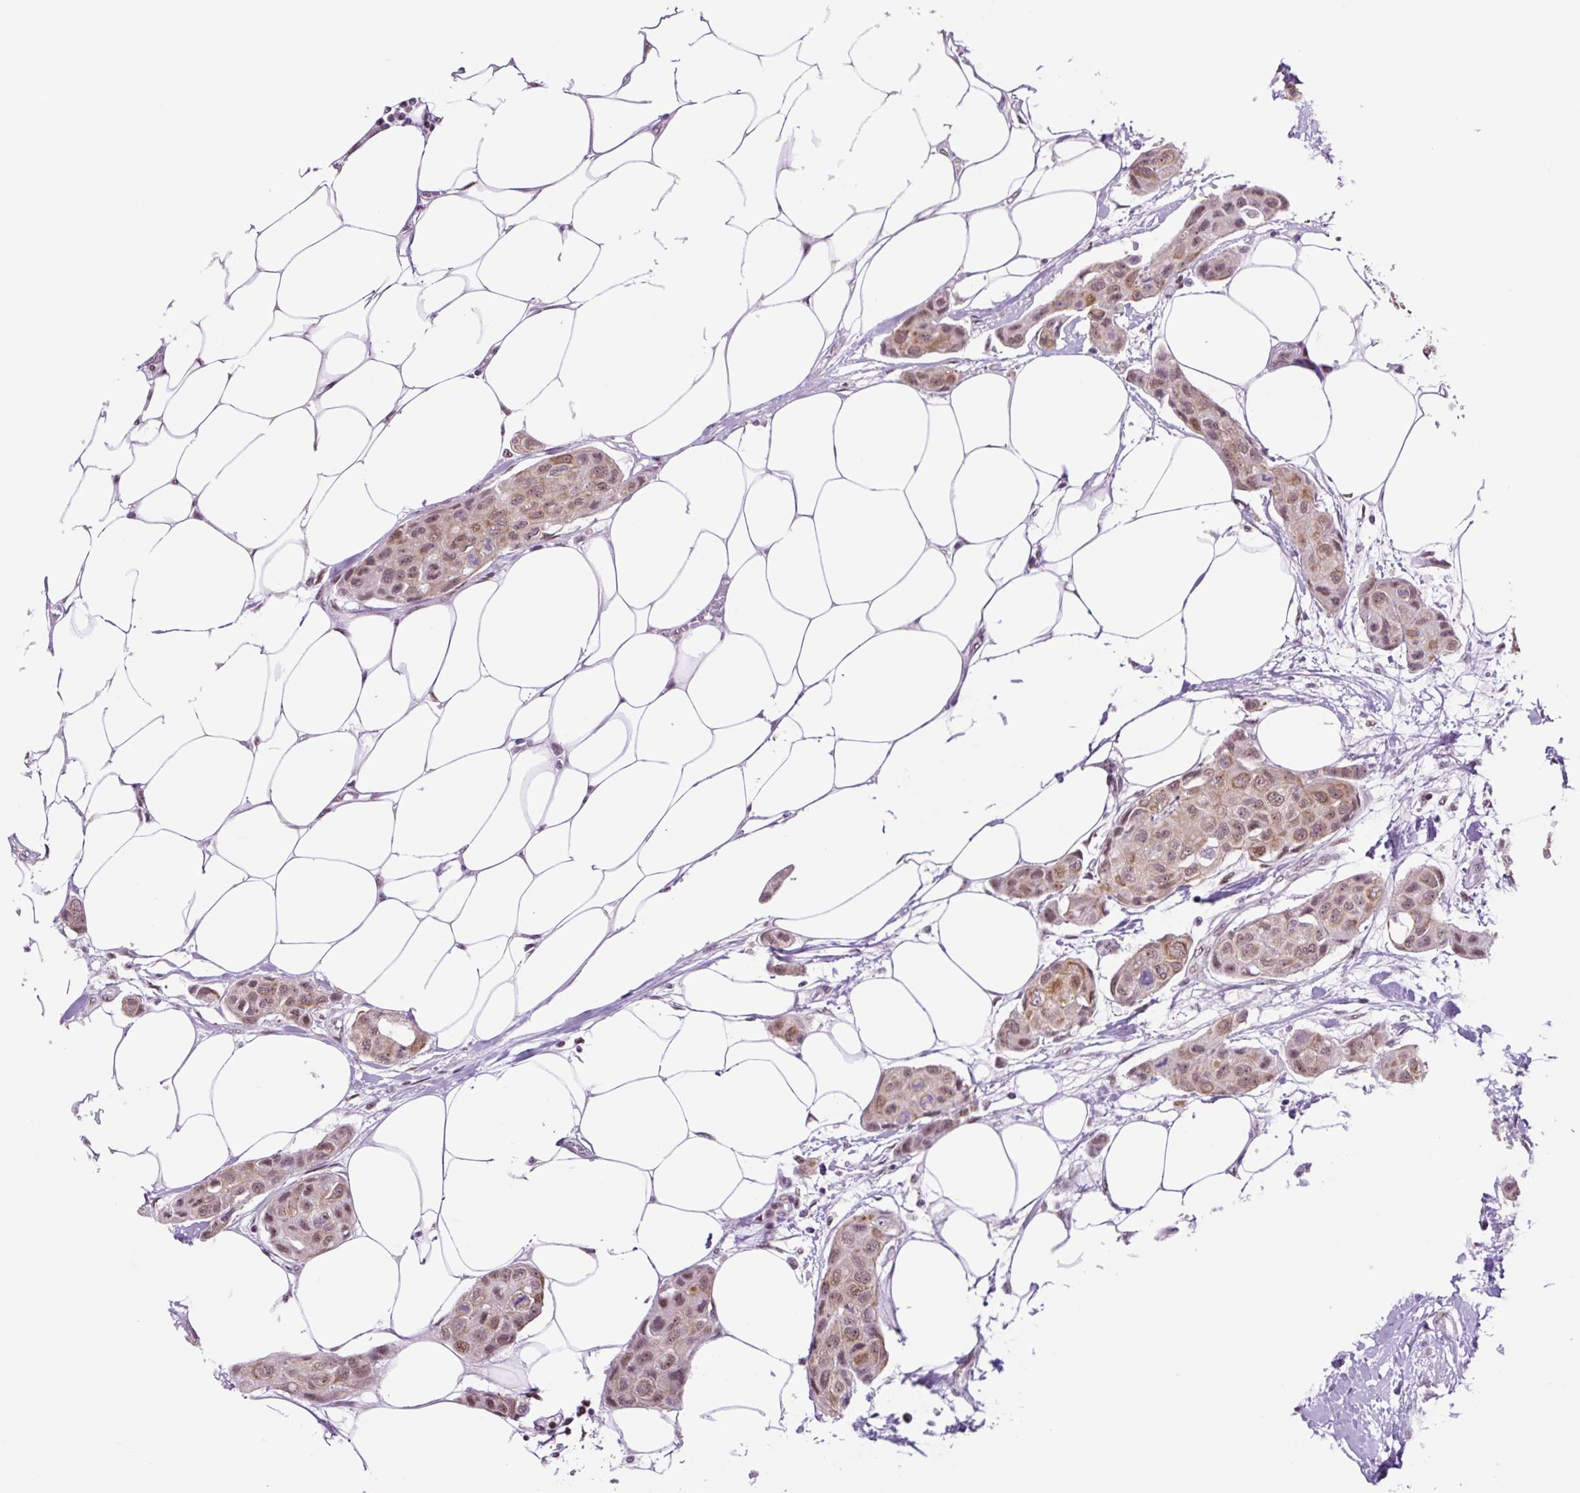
{"staining": {"intensity": "moderate", "quantity": "<25%", "location": "cytoplasmic/membranous"}, "tissue": "breast cancer", "cell_type": "Tumor cells", "image_type": "cancer", "snomed": [{"axis": "morphology", "description": "Duct carcinoma"}, {"axis": "topography", "description": "Breast"}, {"axis": "topography", "description": "Lymph node"}], "caption": "Immunohistochemical staining of breast cancer (intraductal carcinoma) reveals moderate cytoplasmic/membranous protein staining in about <25% of tumor cells.", "gene": "TAF1A", "patient": {"sex": "female", "age": 80}}